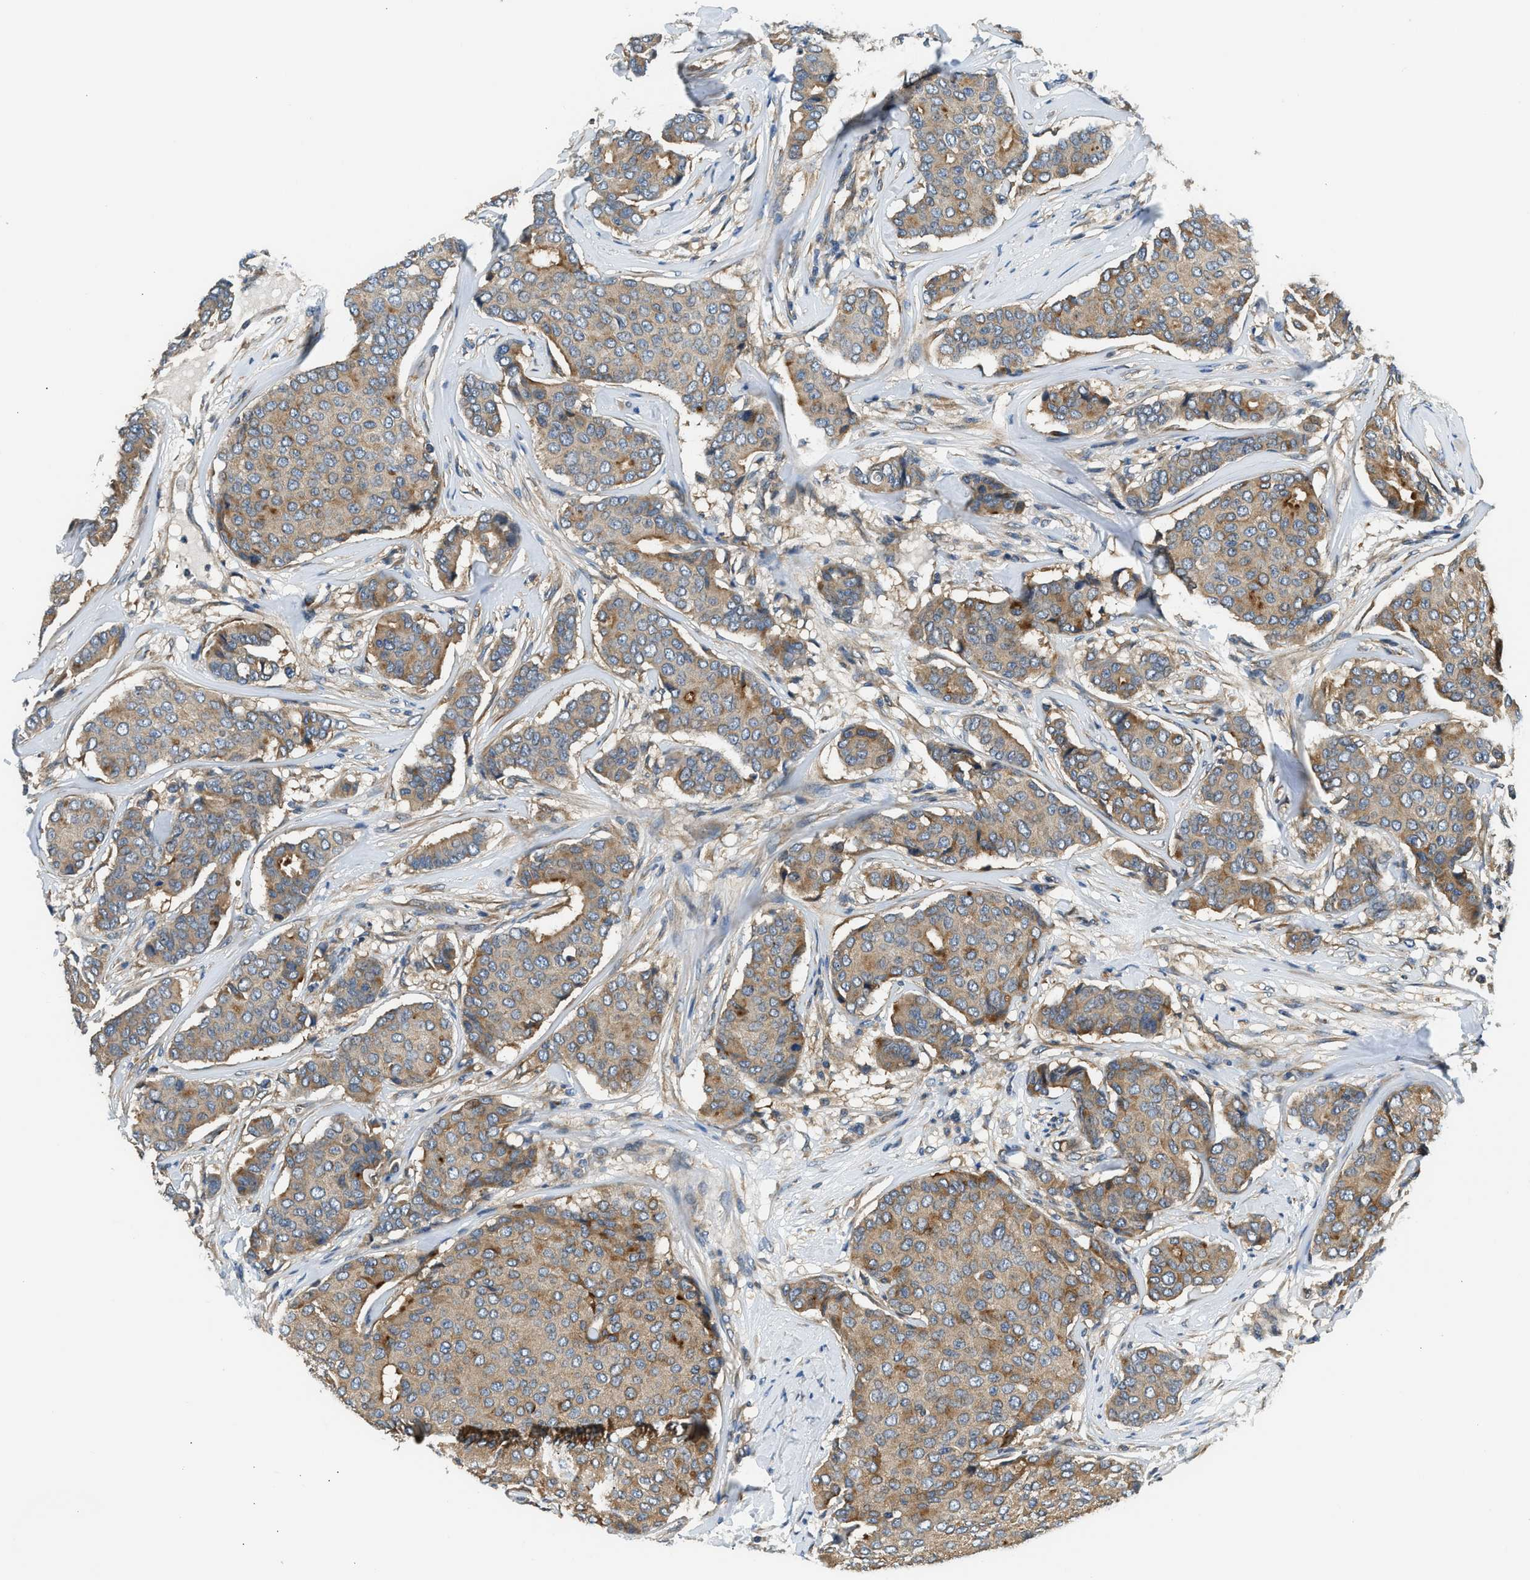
{"staining": {"intensity": "moderate", "quantity": ">75%", "location": "cytoplasmic/membranous"}, "tissue": "breast cancer", "cell_type": "Tumor cells", "image_type": "cancer", "snomed": [{"axis": "morphology", "description": "Duct carcinoma"}, {"axis": "topography", "description": "Breast"}], "caption": "Approximately >75% of tumor cells in breast invasive ductal carcinoma exhibit moderate cytoplasmic/membranous protein positivity as visualized by brown immunohistochemical staining.", "gene": "IL3RA", "patient": {"sex": "female", "age": 75}}